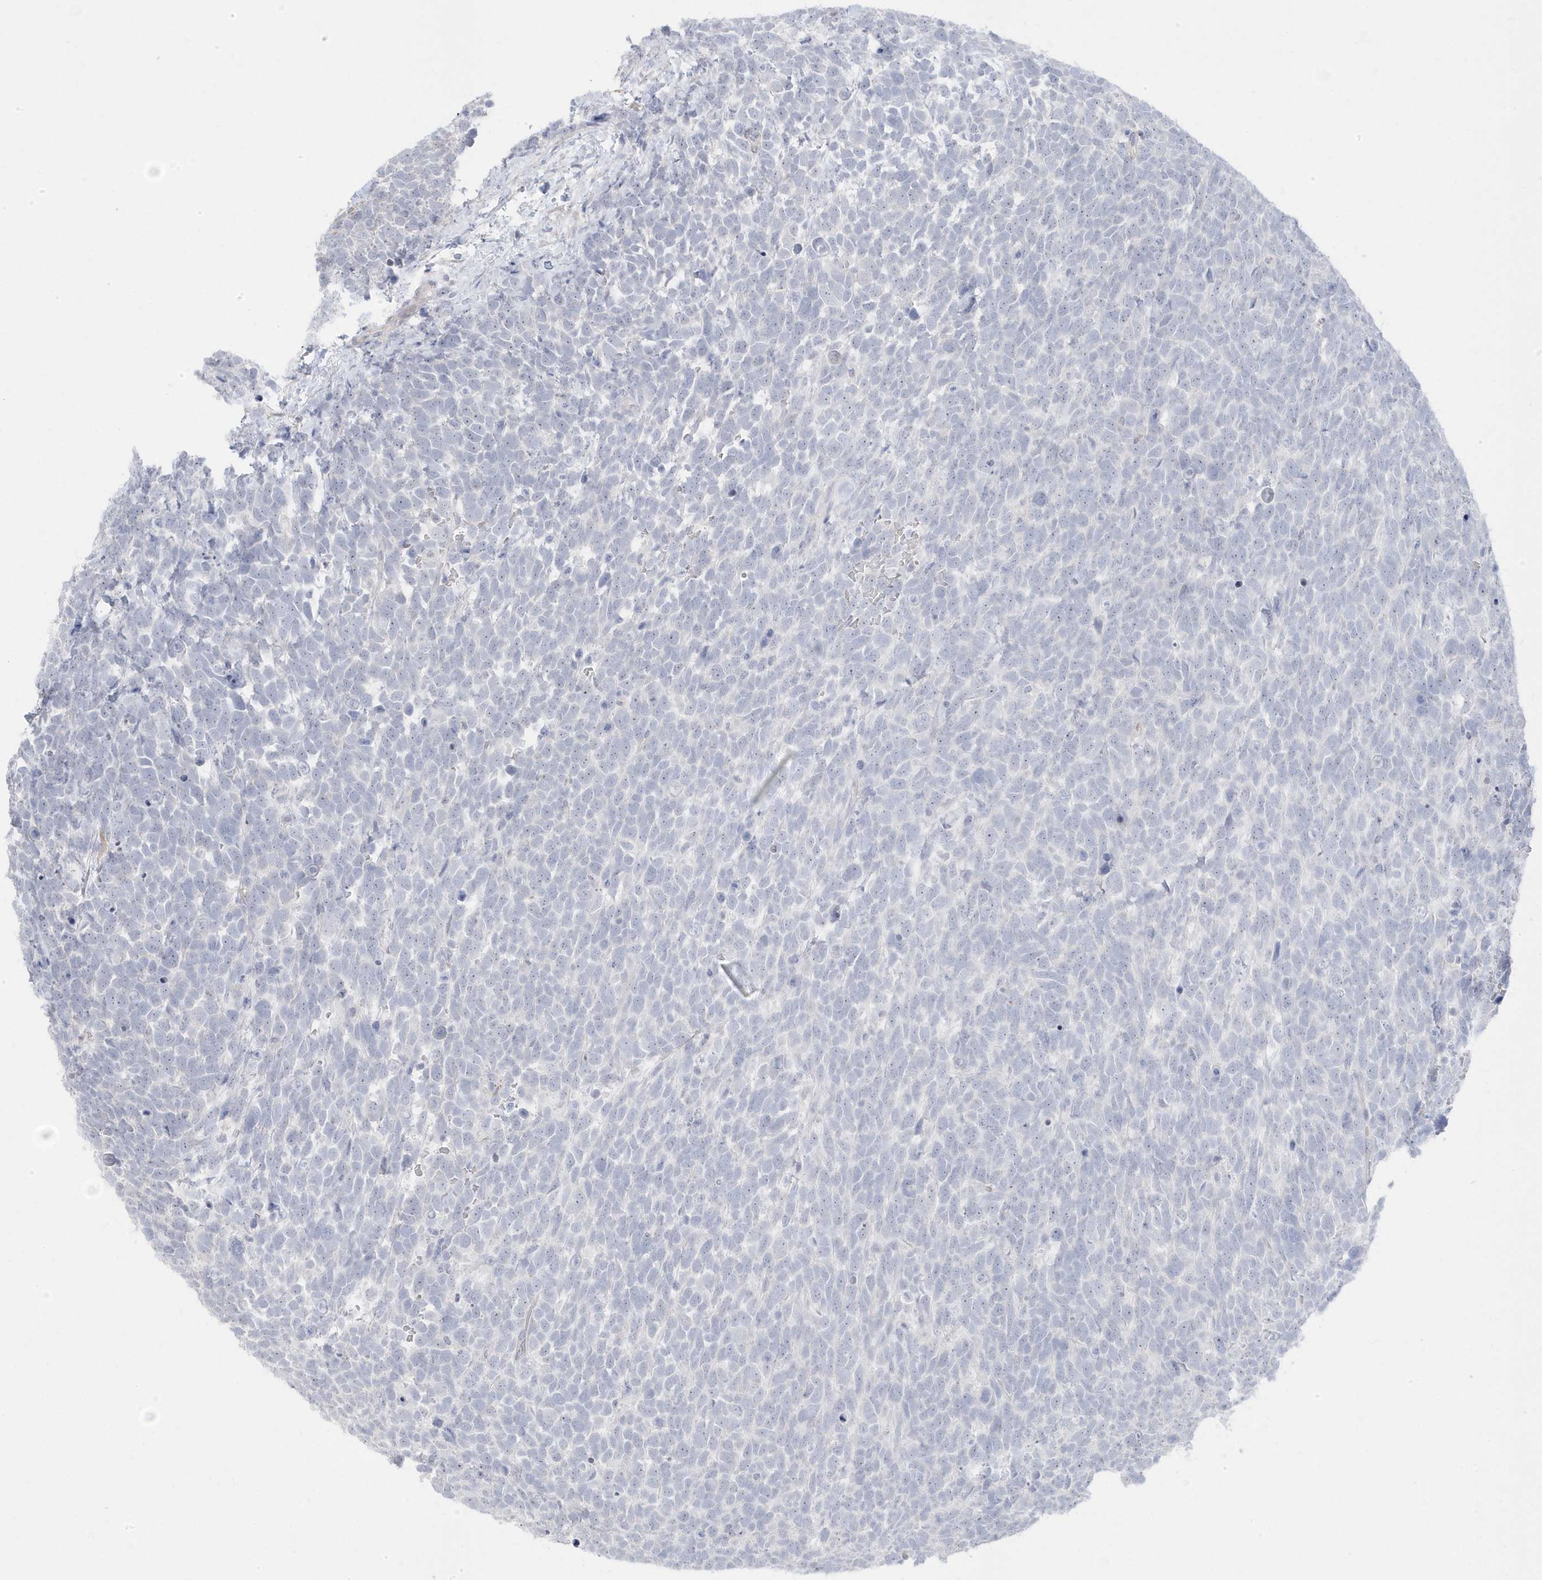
{"staining": {"intensity": "negative", "quantity": "none", "location": "none"}, "tissue": "urothelial cancer", "cell_type": "Tumor cells", "image_type": "cancer", "snomed": [{"axis": "morphology", "description": "Urothelial carcinoma, High grade"}, {"axis": "topography", "description": "Urinary bladder"}], "caption": "Immunohistochemistry of human urothelial carcinoma (high-grade) reveals no staining in tumor cells.", "gene": "GTPBP6", "patient": {"sex": "female", "age": 82}}